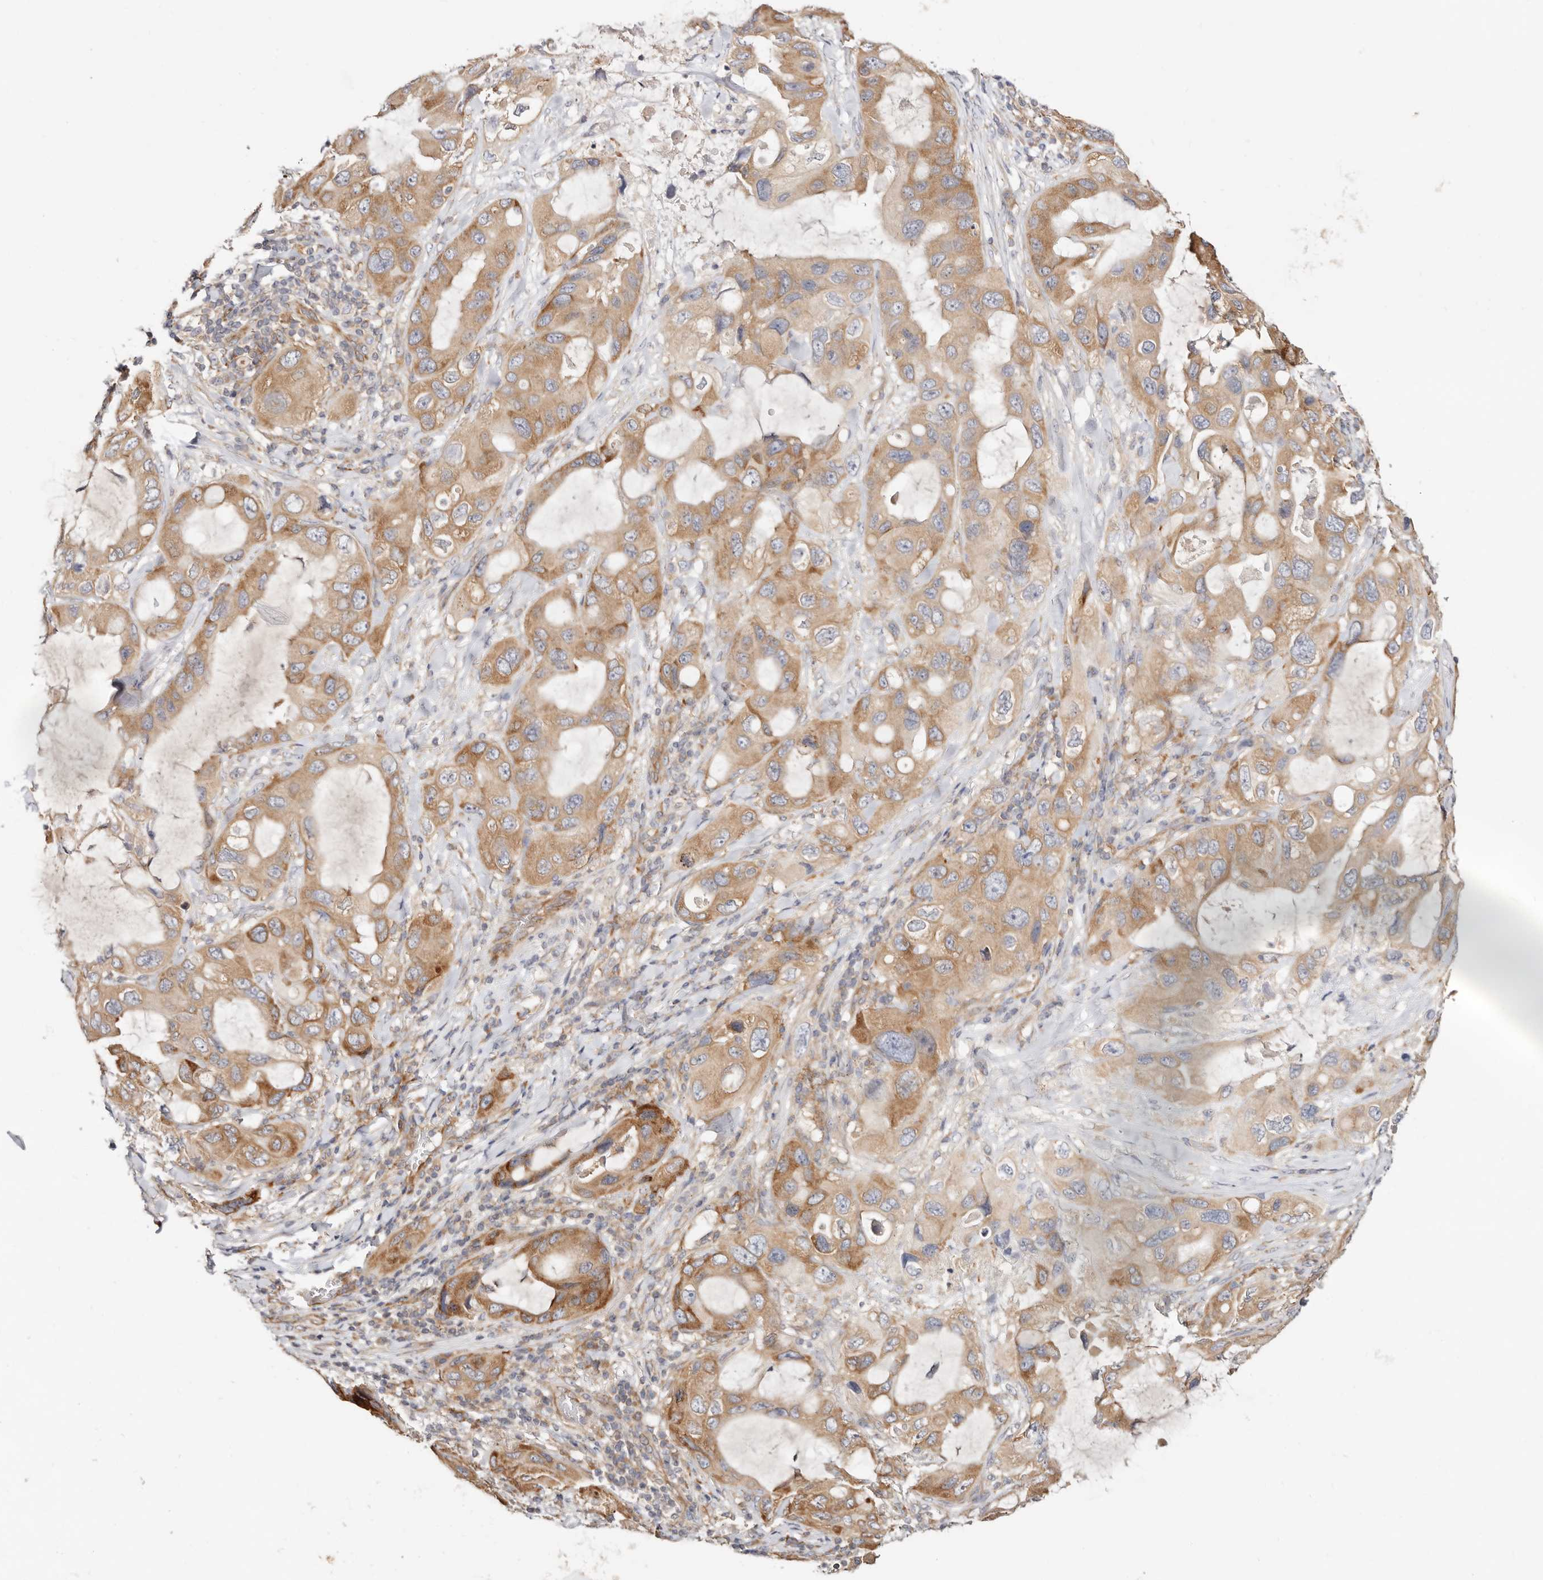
{"staining": {"intensity": "moderate", "quantity": ">75%", "location": "cytoplasmic/membranous"}, "tissue": "lung cancer", "cell_type": "Tumor cells", "image_type": "cancer", "snomed": [{"axis": "morphology", "description": "Squamous cell carcinoma, NOS"}, {"axis": "topography", "description": "Lung"}], "caption": "High-magnification brightfield microscopy of lung cancer stained with DAB (3,3'-diaminobenzidine) (brown) and counterstained with hematoxylin (blue). tumor cells exhibit moderate cytoplasmic/membranous expression is appreciated in approximately>75% of cells. The protein of interest is shown in brown color, while the nuclei are stained blue.", "gene": "GNA13", "patient": {"sex": "female", "age": 73}}